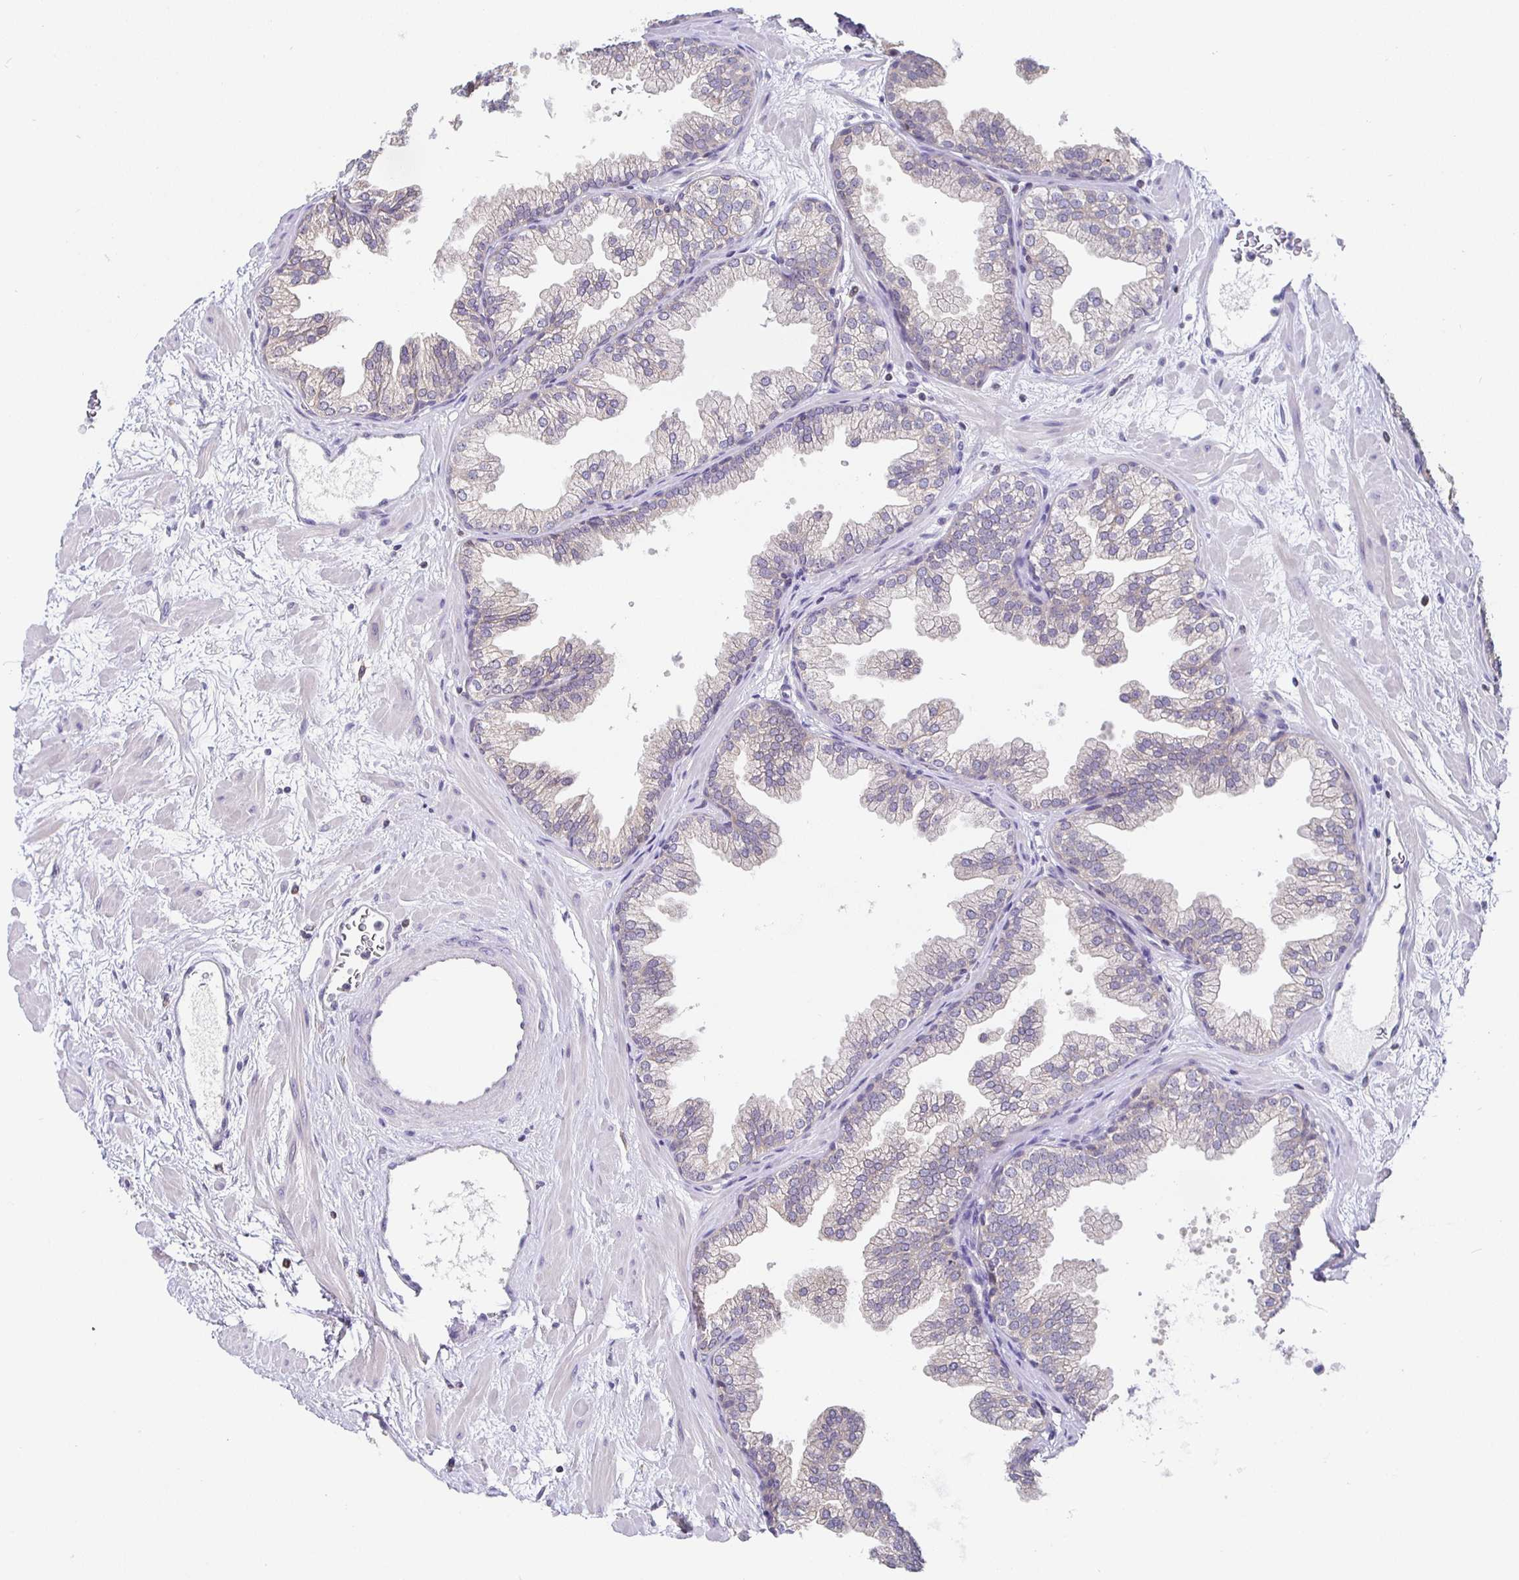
{"staining": {"intensity": "weak", "quantity": "25%-75%", "location": "cytoplasmic/membranous"}, "tissue": "prostate", "cell_type": "Glandular cells", "image_type": "normal", "snomed": [{"axis": "morphology", "description": "Normal tissue, NOS"}, {"axis": "topography", "description": "Prostate"}], "caption": "IHC micrograph of normal prostate stained for a protein (brown), which demonstrates low levels of weak cytoplasmic/membranous staining in approximately 25%-75% of glandular cells.", "gene": "SATB1", "patient": {"sex": "male", "age": 37}}